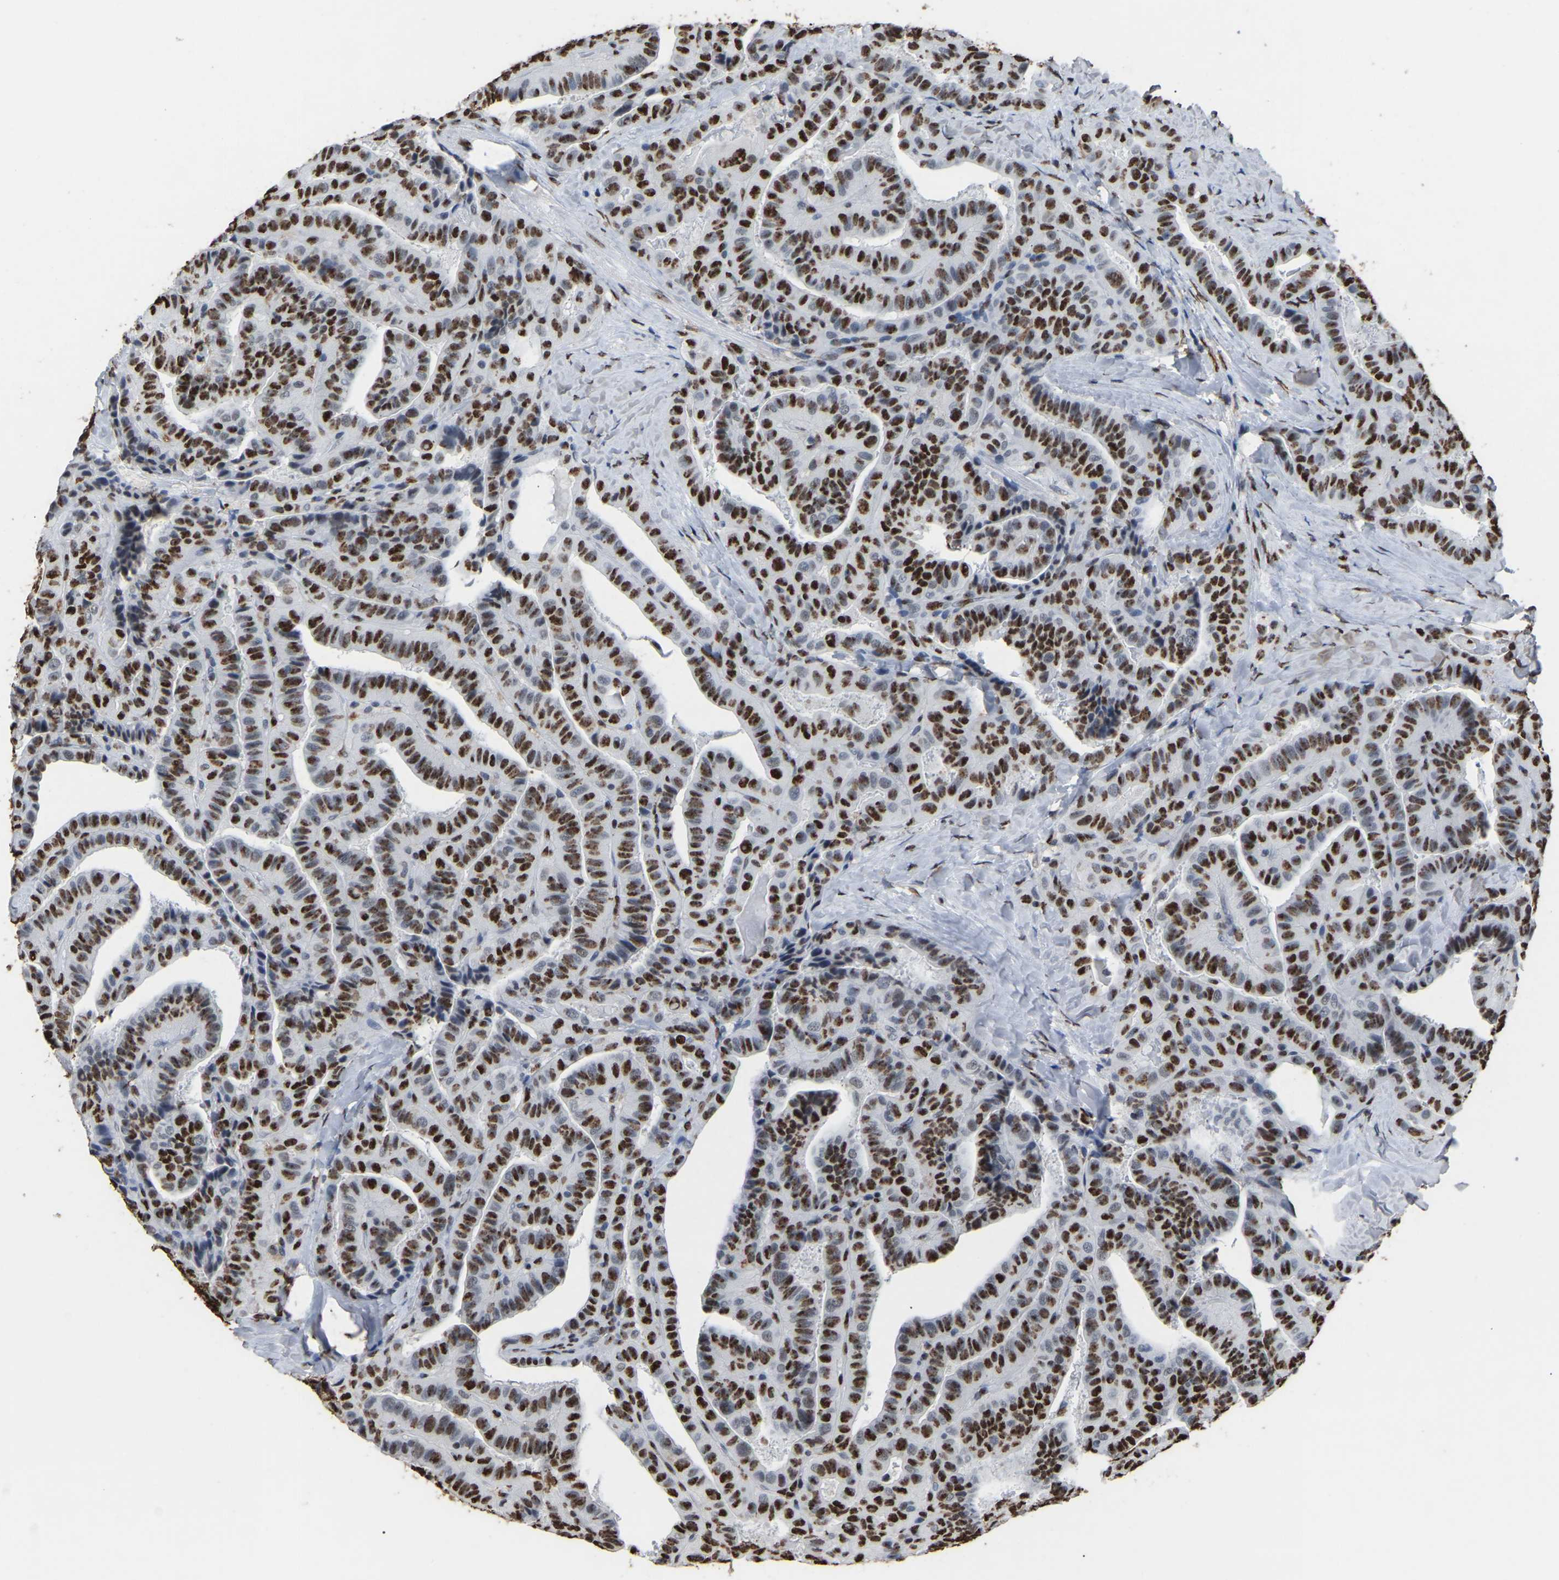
{"staining": {"intensity": "strong", "quantity": ">75%", "location": "nuclear"}, "tissue": "thyroid cancer", "cell_type": "Tumor cells", "image_type": "cancer", "snomed": [{"axis": "morphology", "description": "Papillary adenocarcinoma, NOS"}, {"axis": "topography", "description": "Thyroid gland"}], "caption": "The image shows immunohistochemical staining of papillary adenocarcinoma (thyroid). There is strong nuclear positivity is present in about >75% of tumor cells. (DAB (3,3'-diaminobenzidine) = brown stain, brightfield microscopy at high magnification).", "gene": "RBL2", "patient": {"sex": "male", "age": 77}}